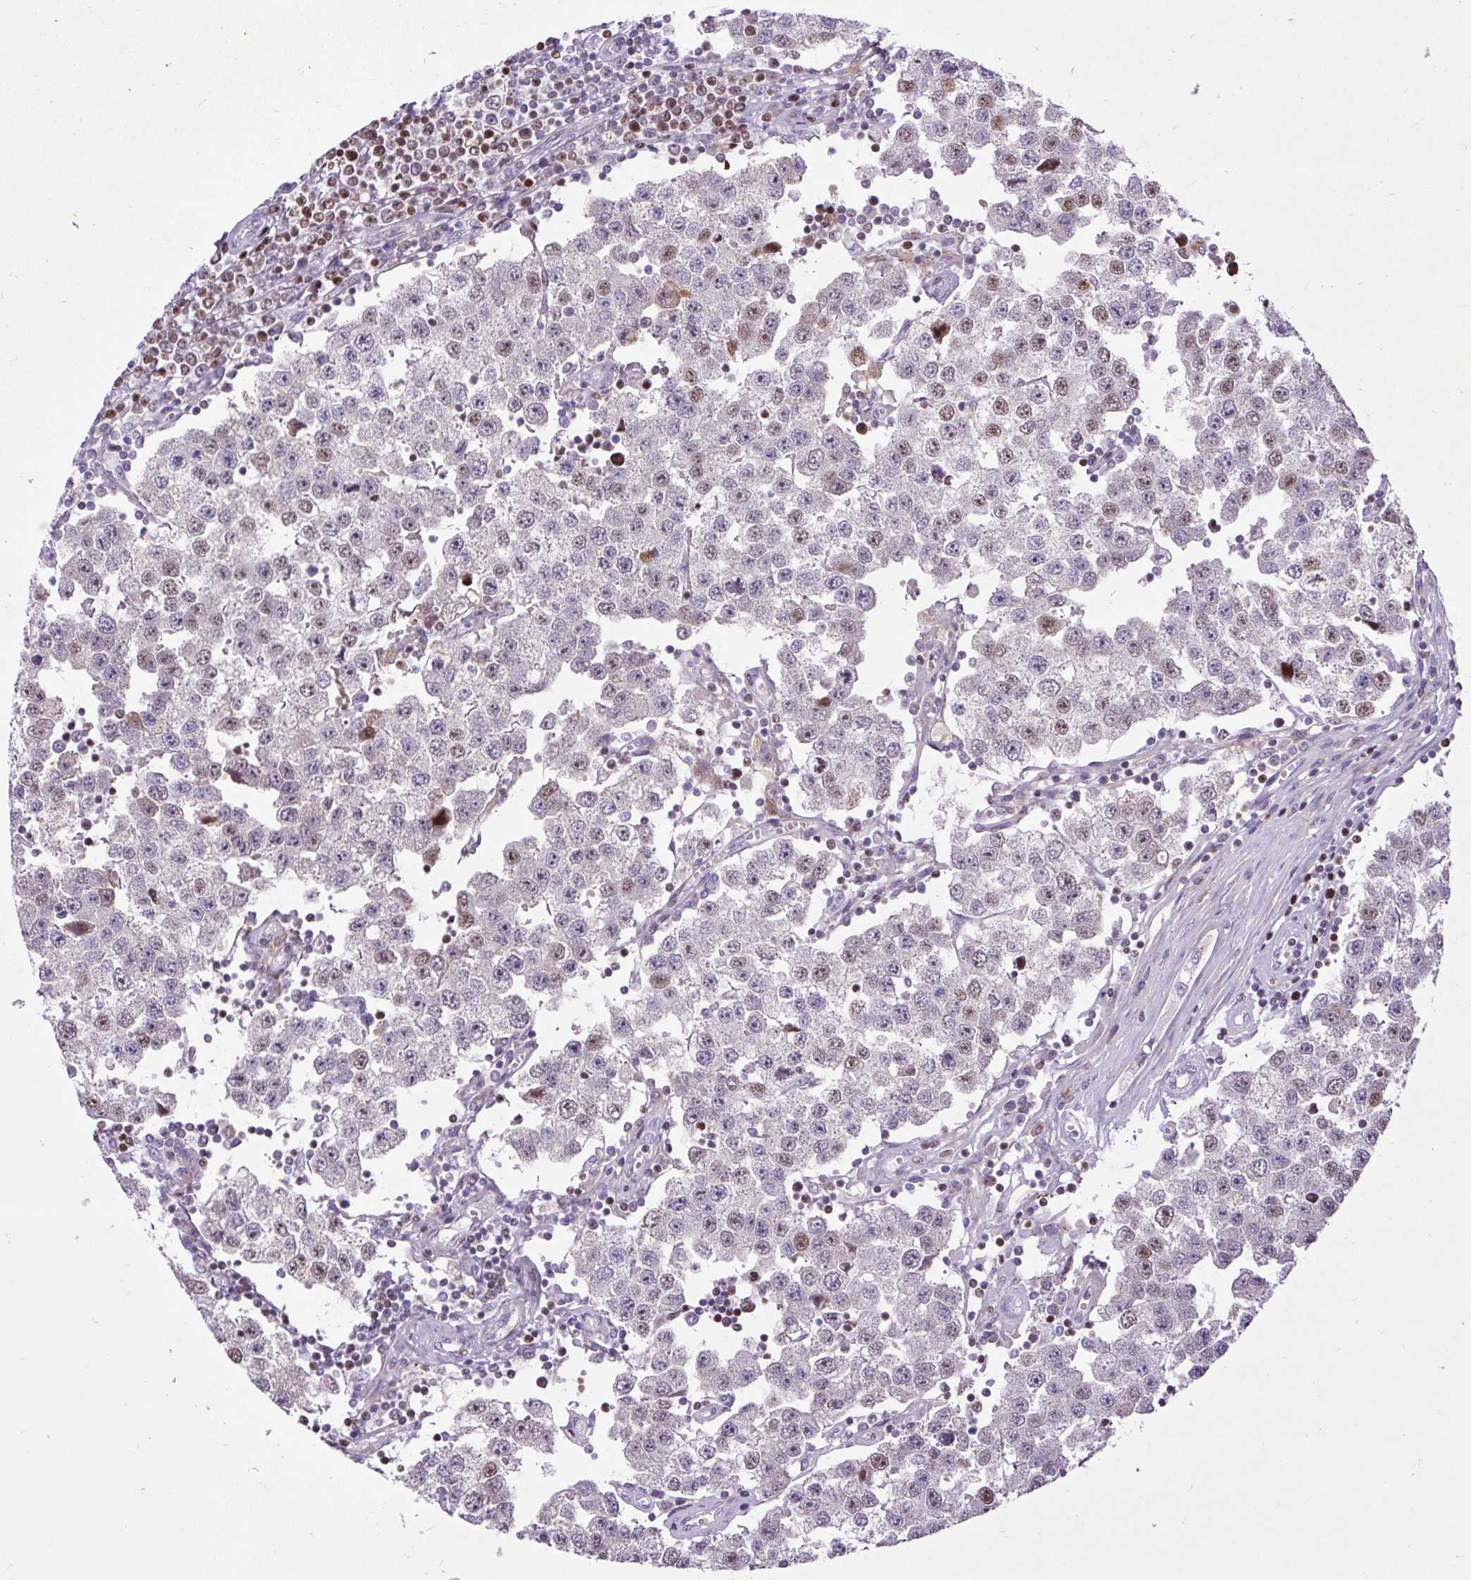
{"staining": {"intensity": "weak", "quantity": "25%-75%", "location": "nuclear"}, "tissue": "testis cancer", "cell_type": "Tumor cells", "image_type": "cancer", "snomed": [{"axis": "morphology", "description": "Seminoma, NOS"}, {"axis": "topography", "description": "Testis"}], "caption": "About 25%-75% of tumor cells in testis cancer (seminoma) exhibit weak nuclear protein staining as visualized by brown immunohistochemical staining.", "gene": "SPC24", "patient": {"sex": "male", "age": 34}}